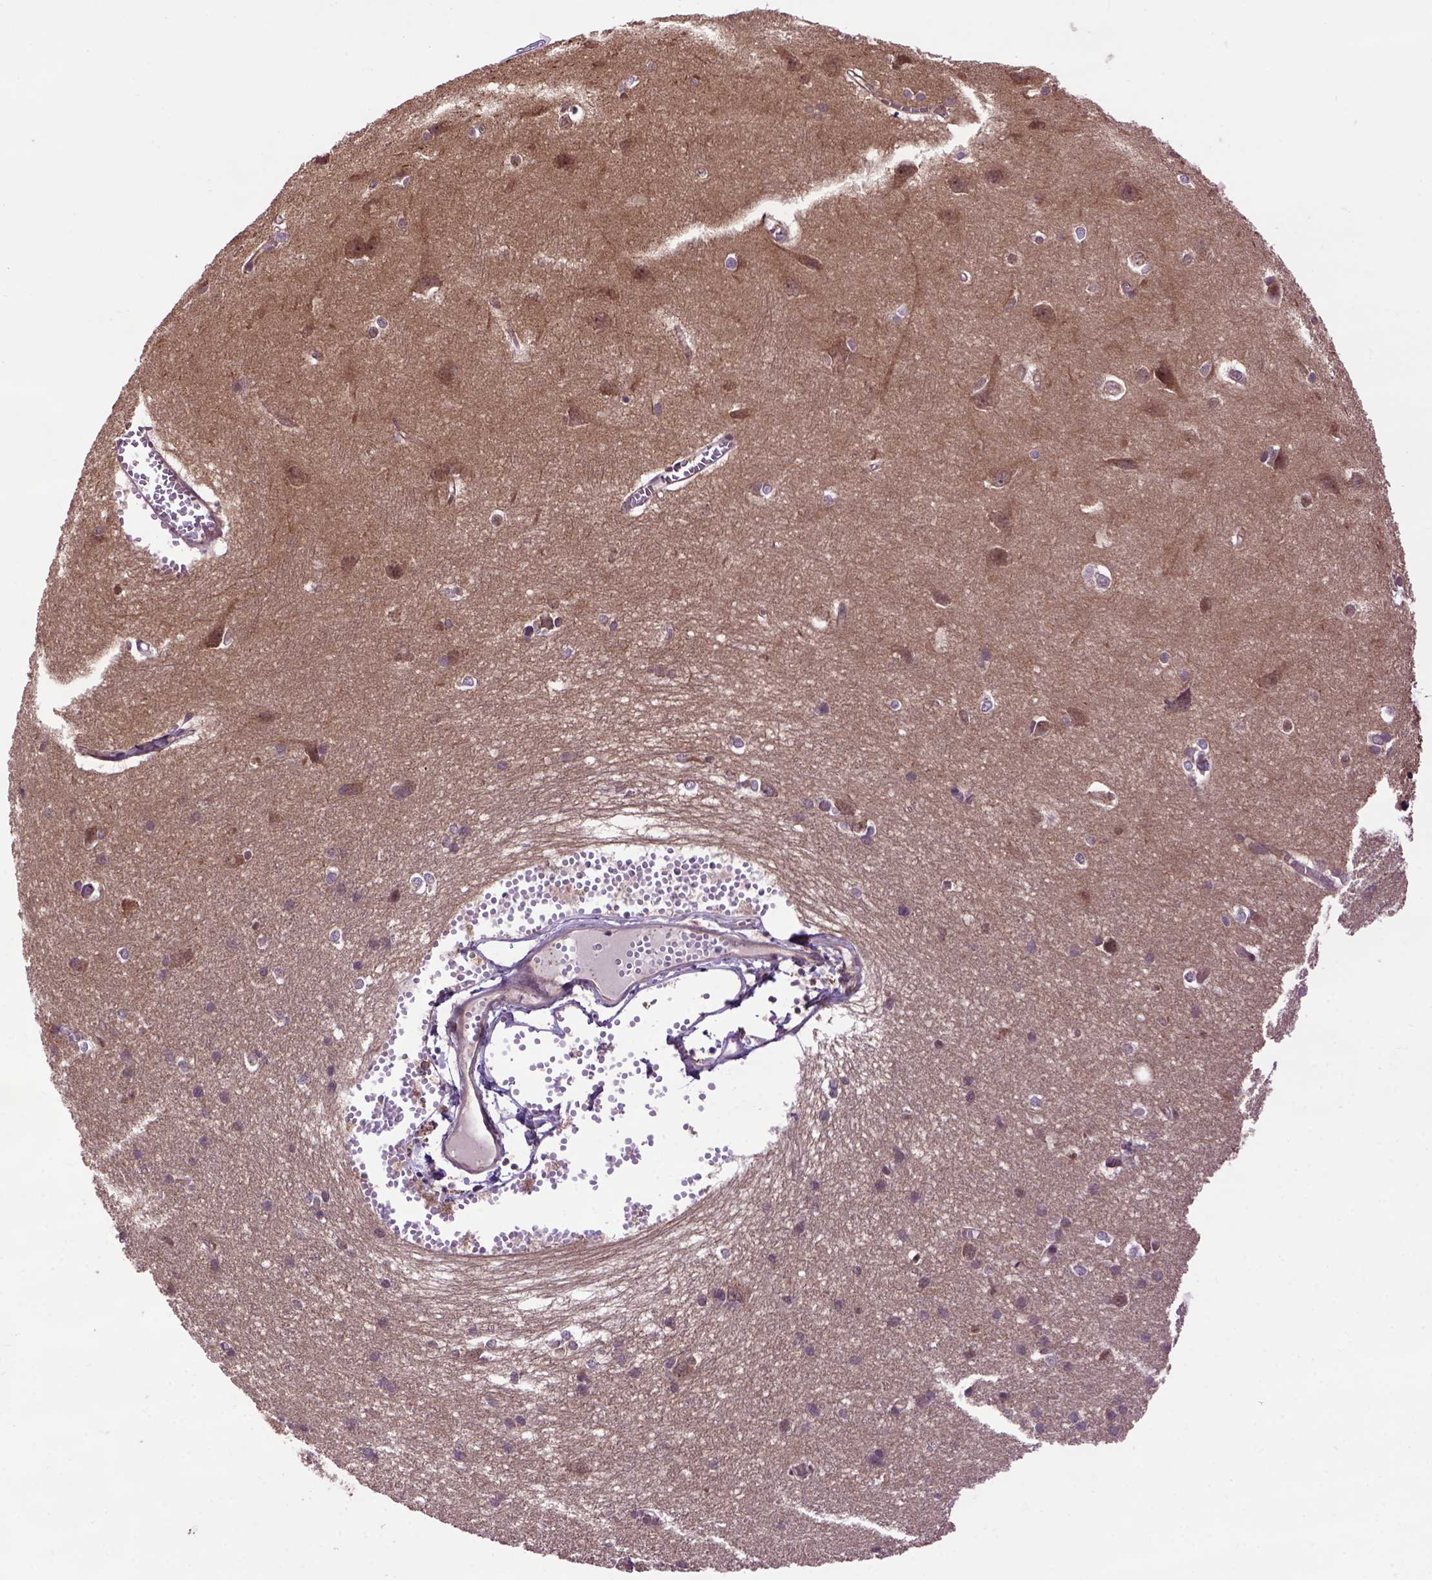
{"staining": {"intensity": "weak", "quantity": ">75%", "location": "cytoplasmic/membranous"}, "tissue": "cerebral cortex", "cell_type": "Endothelial cells", "image_type": "normal", "snomed": [{"axis": "morphology", "description": "Normal tissue, NOS"}, {"axis": "topography", "description": "Cerebral cortex"}], "caption": "Protein staining of unremarkable cerebral cortex demonstrates weak cytoplasmic/membranous staining in about >75% of endothelial cells.", "gene": "WDR48", "patient": {"sex": "male", "age": 37}}